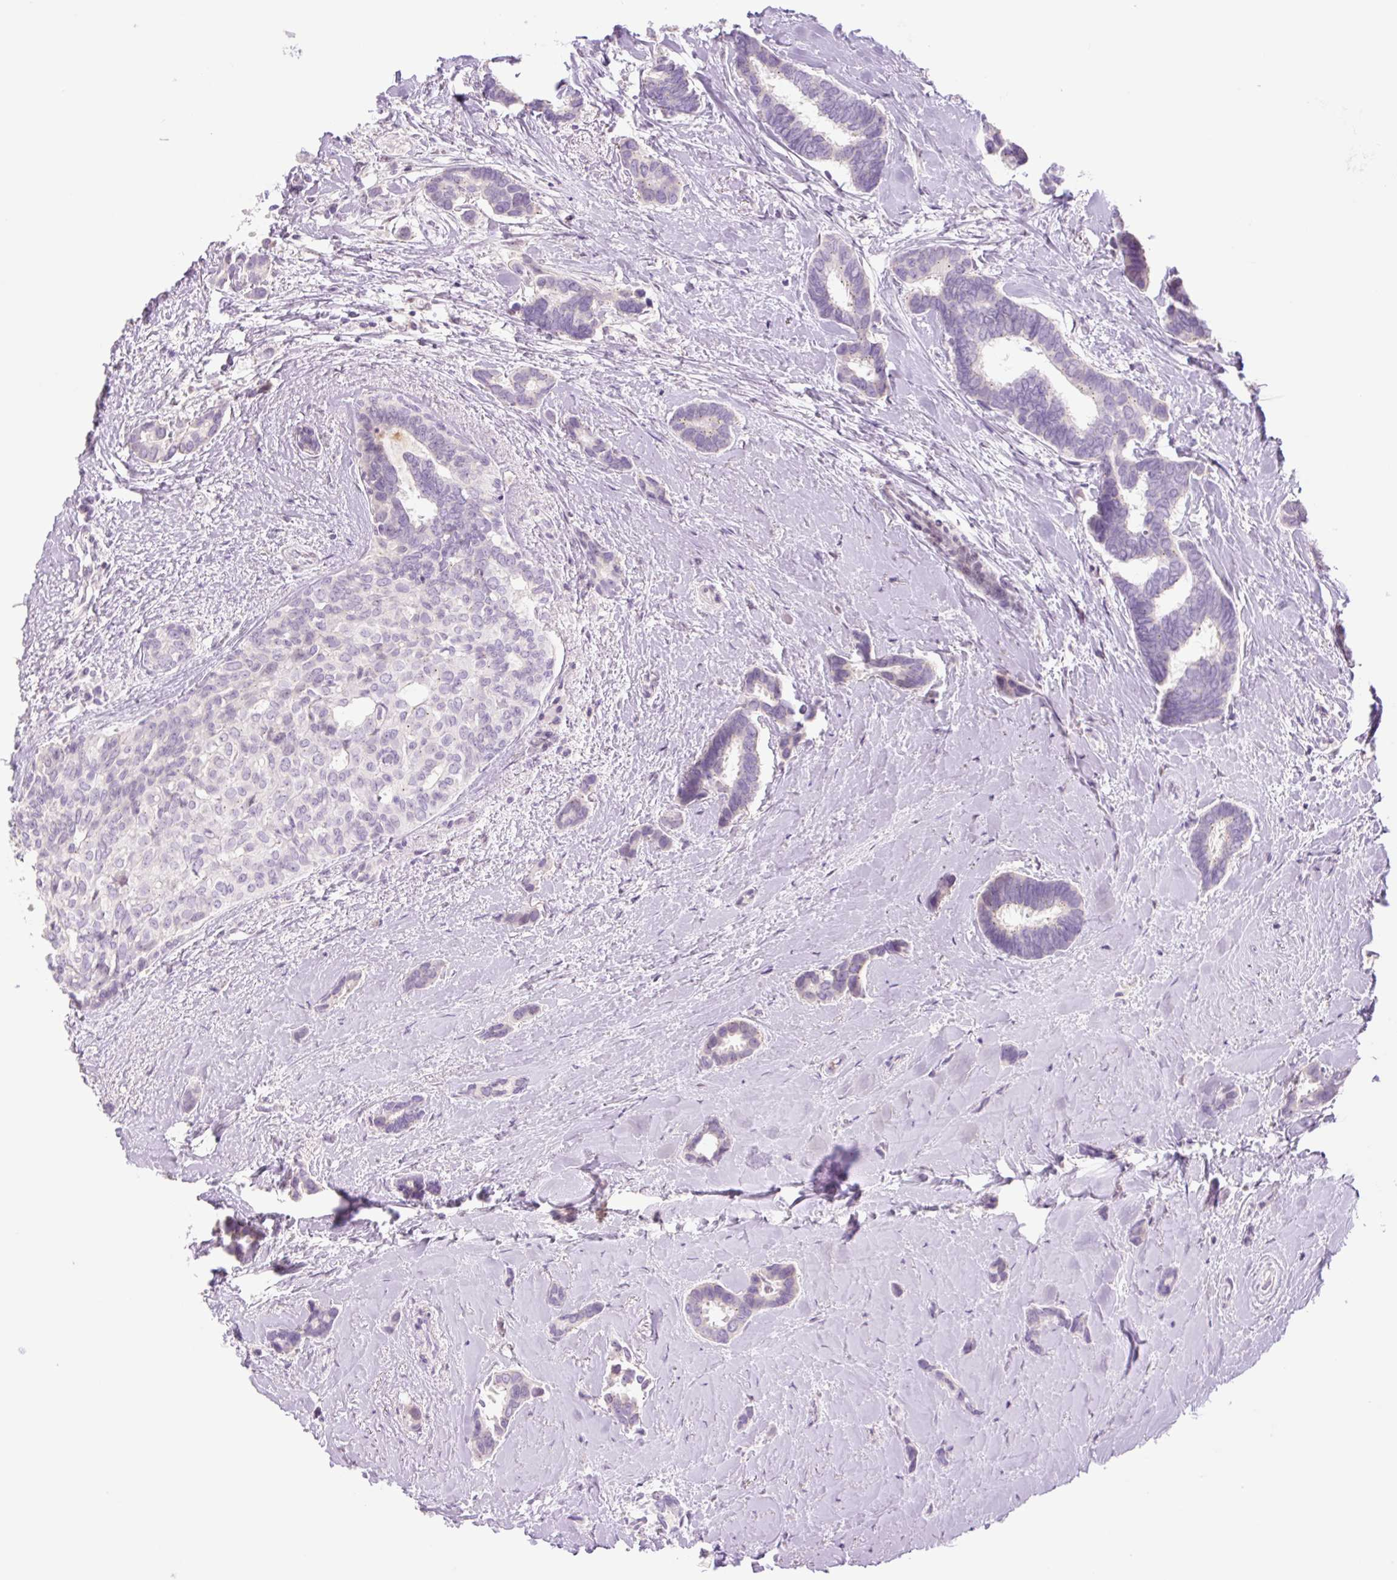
{"staining": {"intensity": "negative", "quantity": "none", "location": "none"}, "tissue": "breast cancer", "cell_type": "Tumor cells", "image_type": "cancer", "snomed": [{"axis": "morphology", "description": "Duct carcinoma"}, {"axis": "topography", "description": "Breast"}], "caption": "This histopathology image is of breast cancer stained with immunohistochemistry (IHC) to label a protein in brown with the nuclei are counter-stained blue. There is no positivity in tumor cells.", "gene": "TBX15", "patient": {"sex": "female", "age": 73}}